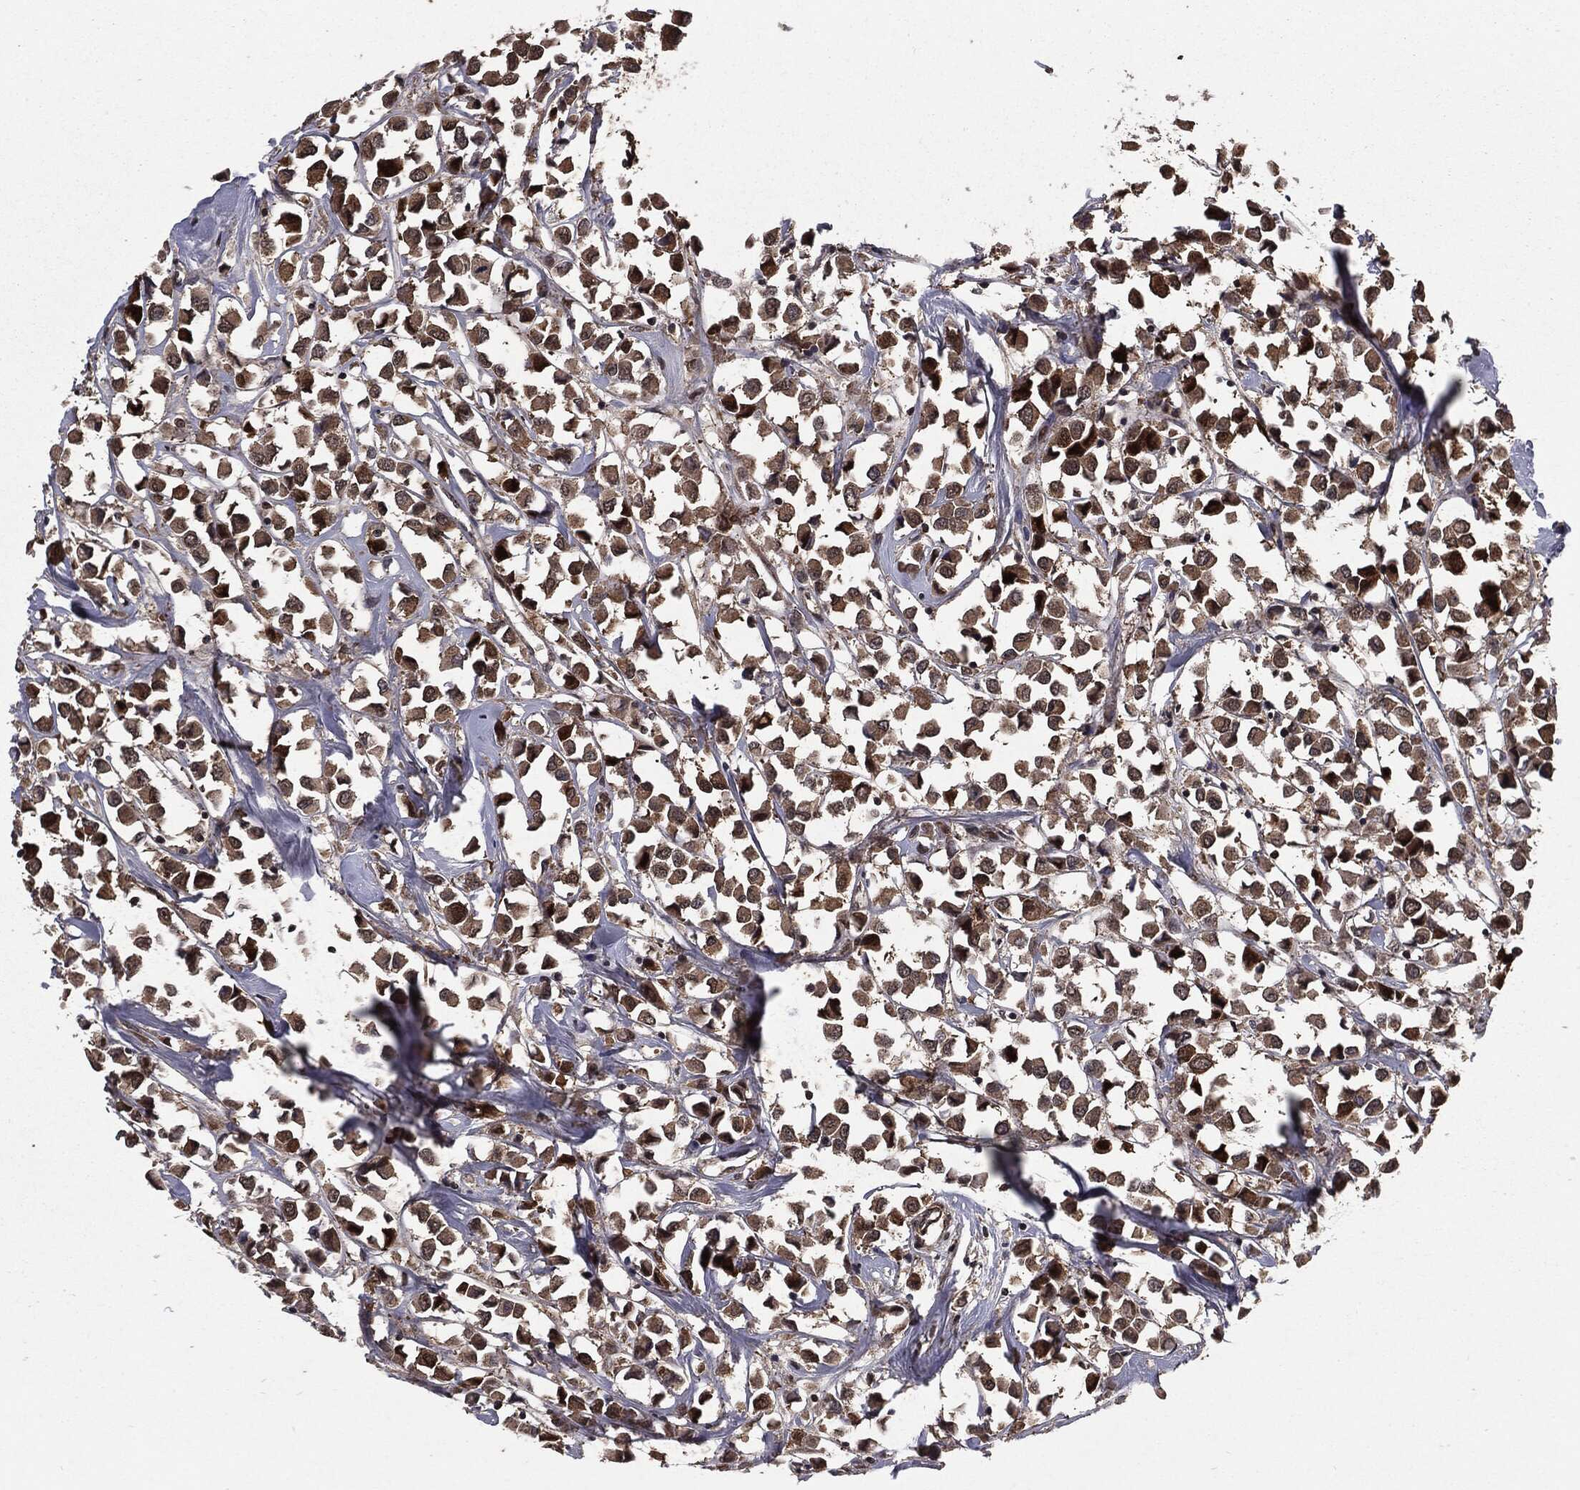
{"staining": {"intensity": "moderate", "quantity": ">75%", "location": "cytoplasmic/membranous"}, "tissue": "breast cancer", "cell_type": "Tumor cells", "image_type": "cancer", "snomed": [{"axis": "morphology", "description": "Duct carcinoma"}, {"axis": "topography", "description": "Breast"}], "caption": "Infiltrating ductal carcinoma (breast) stained for a protein displays moderate cytoplasmic/membranous positivity in tumor cells.", "gene": "PTPA", "patient": {"sex": "female", "age": 61}}